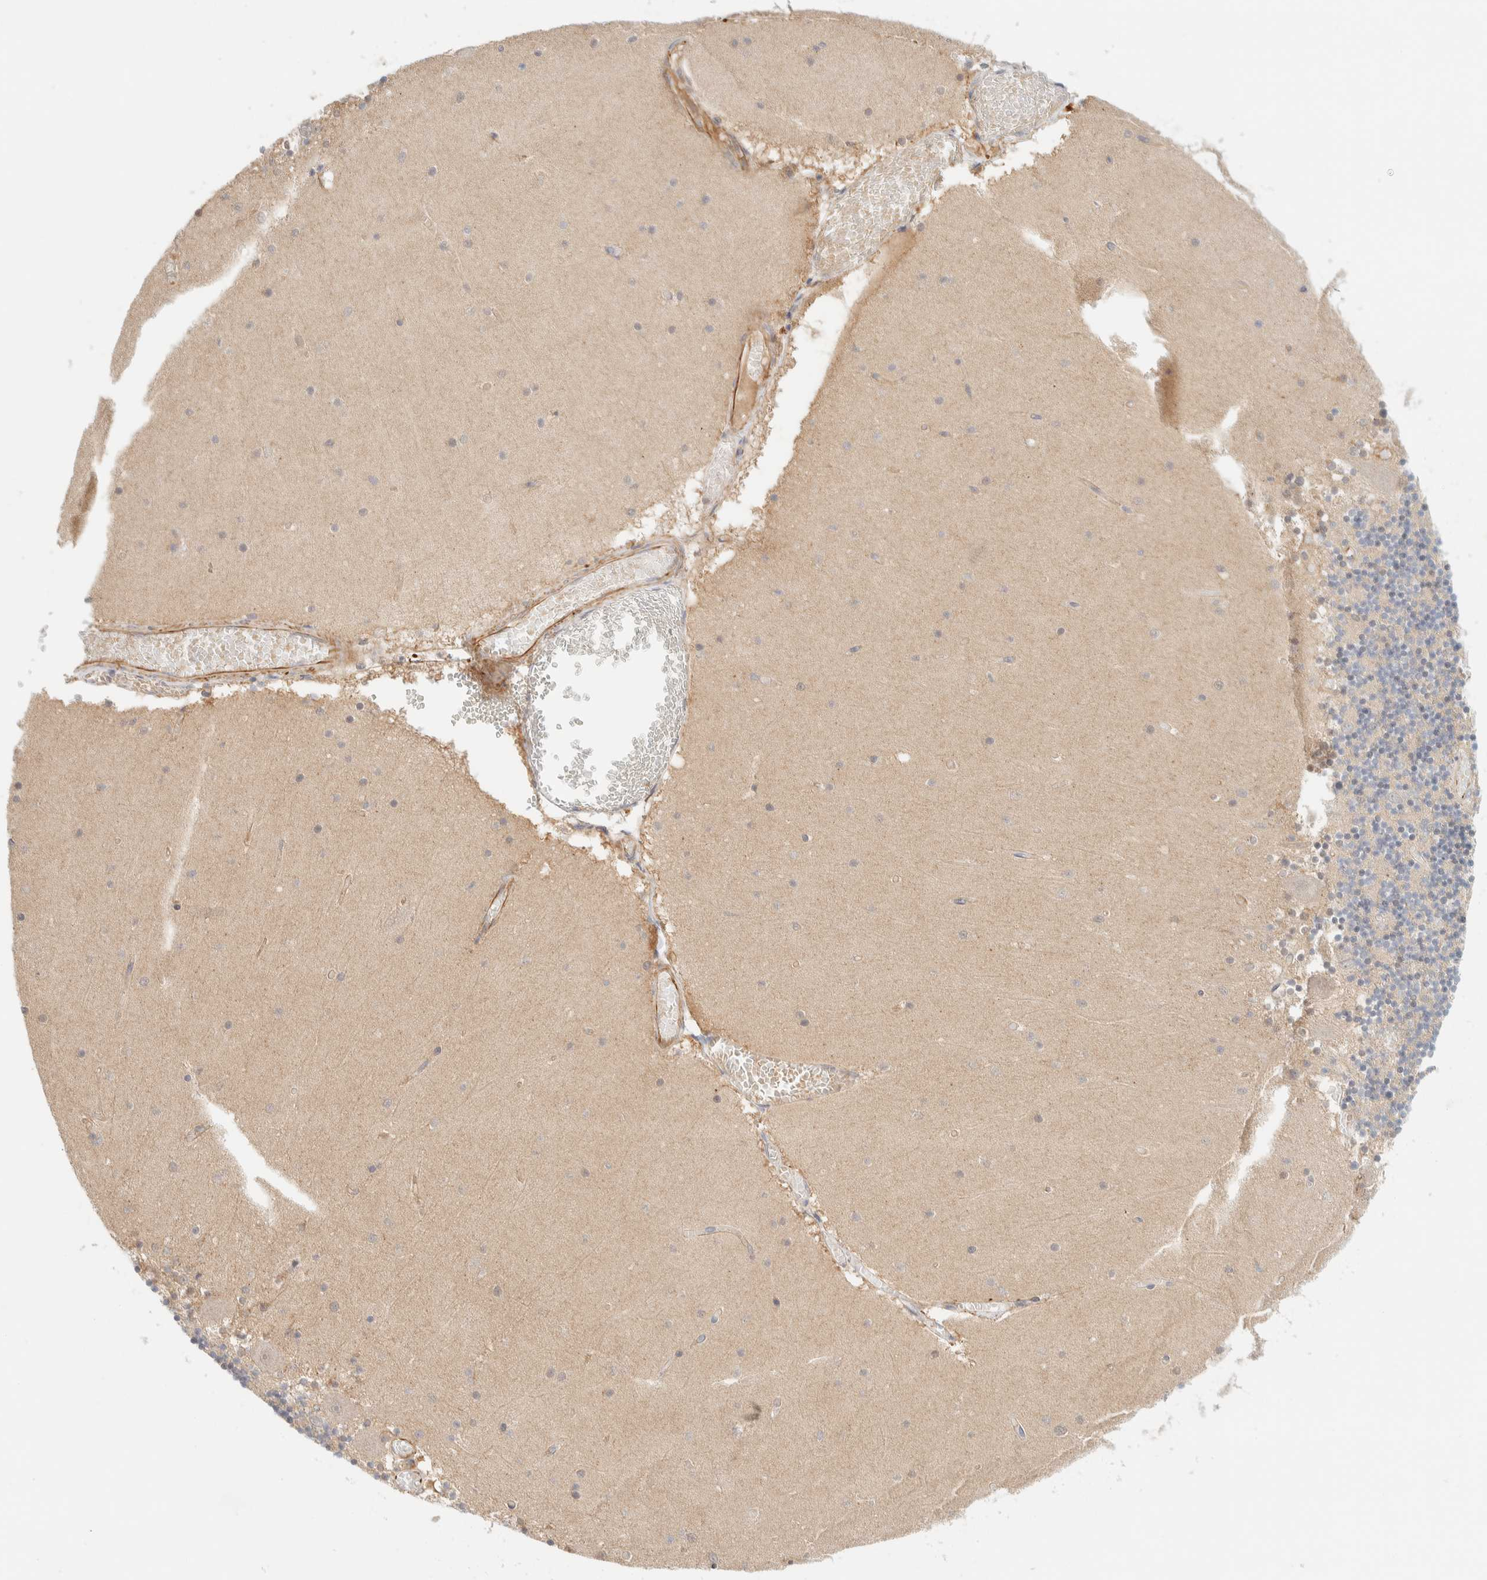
{"staining": {"intensity": "weak", "quantity": ">75%", "location": "cytoplasmic/membranous"}, "tissue": "cerebellum", "cell_type": "Cells in granular layer", "image_type": "normal", "snomed": [{"axis": "morphology", "description": "Normal tissue, NOS"}, {"axis": "topography", "description": "Cerebellum"}], "caption": "A brown stain highlights weak cytoplasmic/membranous staining of a protein in cells in granular layer of benign human cerebellum. The protein of interest is shown in brown color, while the nuclei are stained blue.", "gene": "FAT1", "patient": {"sex": "female", "age": 28}}